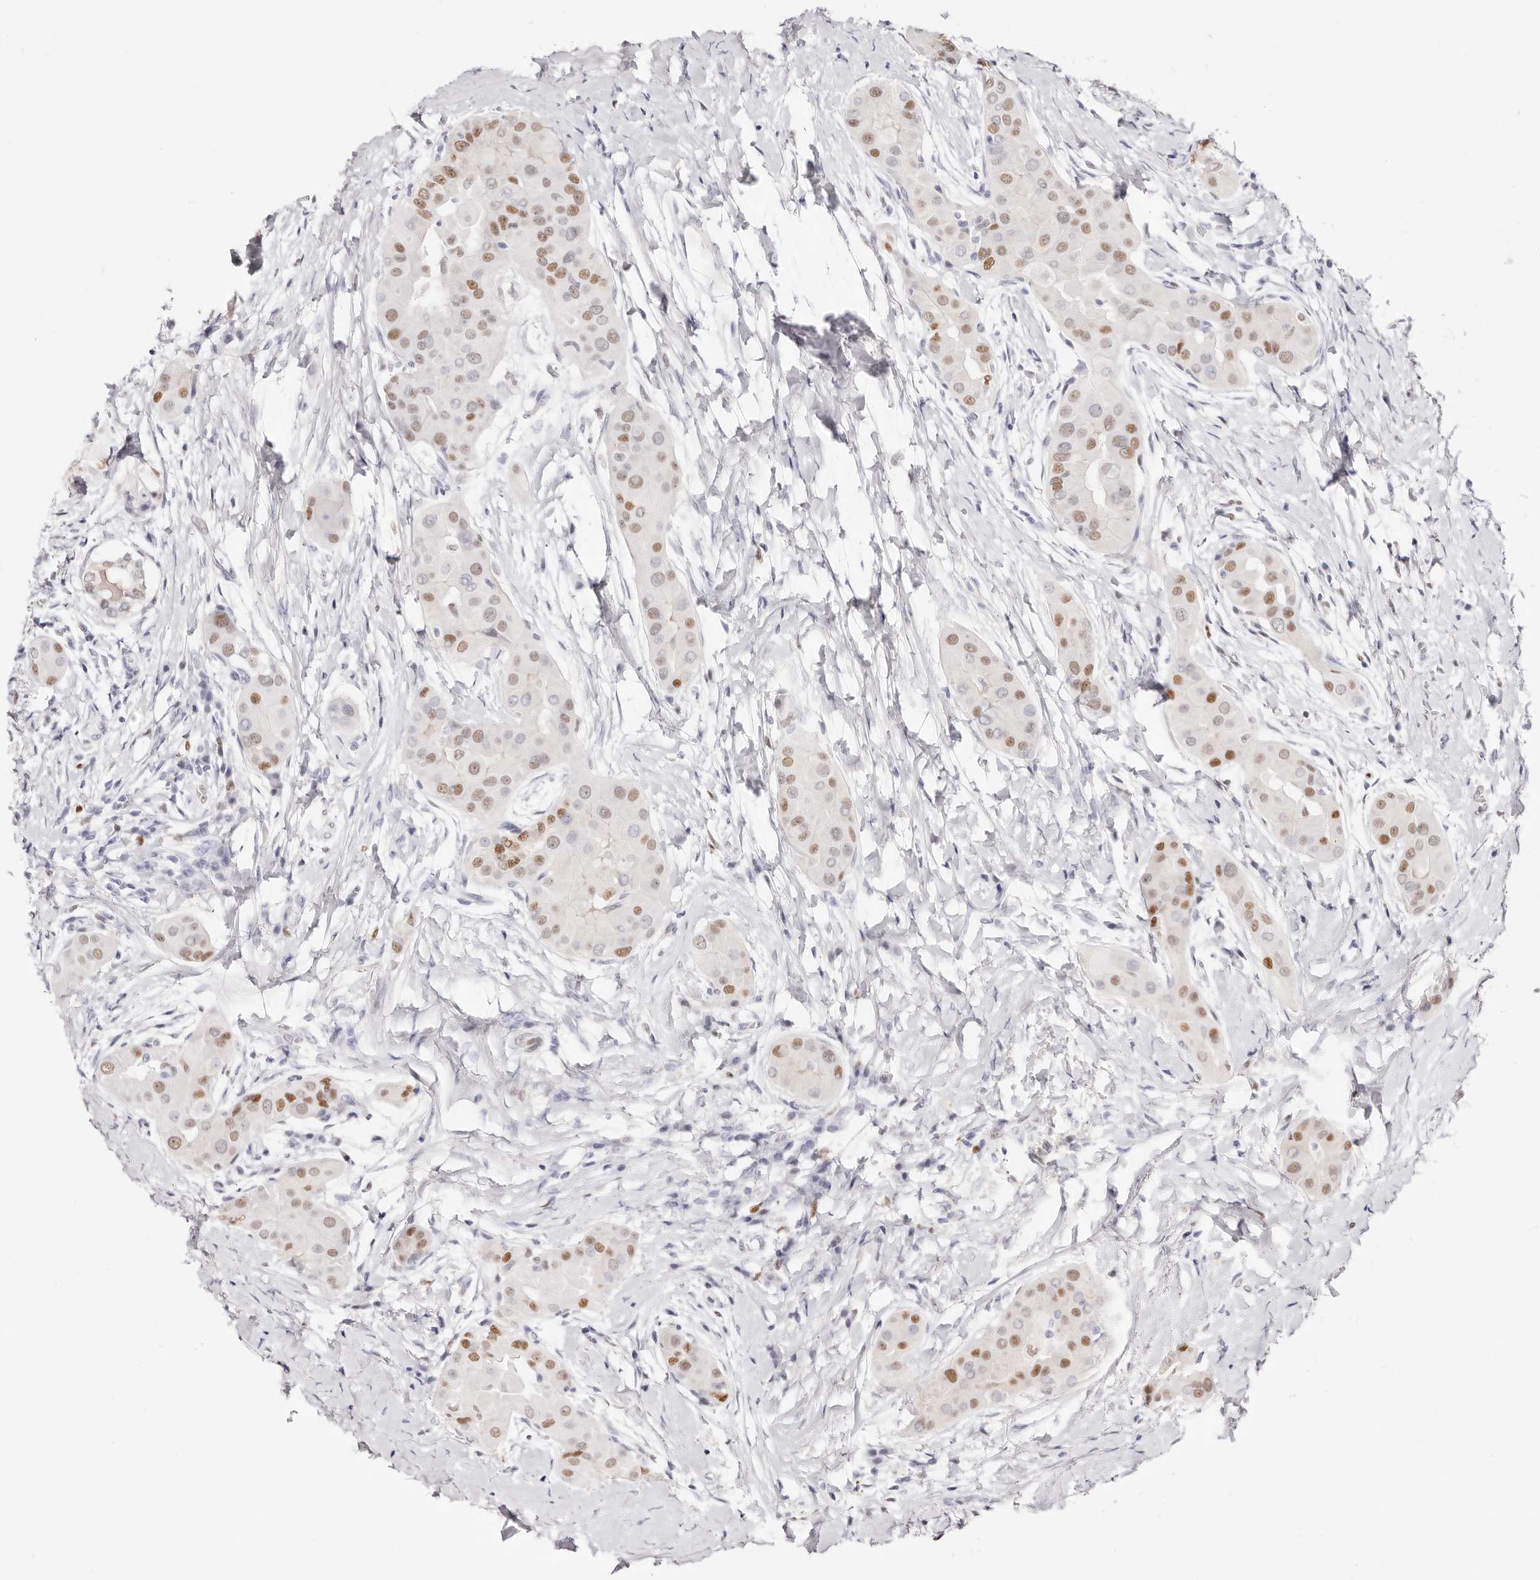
{"staining": {"intensity": "moderate", "quantity": "25%-75%", "location": "nuclear"}, "tissue": "thyroid cancer", "cell_type": "Tumor cells", "image_type": "cancer", "snomed": [{"axis": "morphology", "description": "Papillary adenocarcinoma, NOS"}, {"axis": "topography", "description": "Thyroid gland"}], "caption": "Human thyroid cancer stained for a protein (brown) shows moderate nuclear positive expression in about 25%-75% of tumor cells.", "gene": "TKT", "patient": {"sex": "male", "age": 33}}